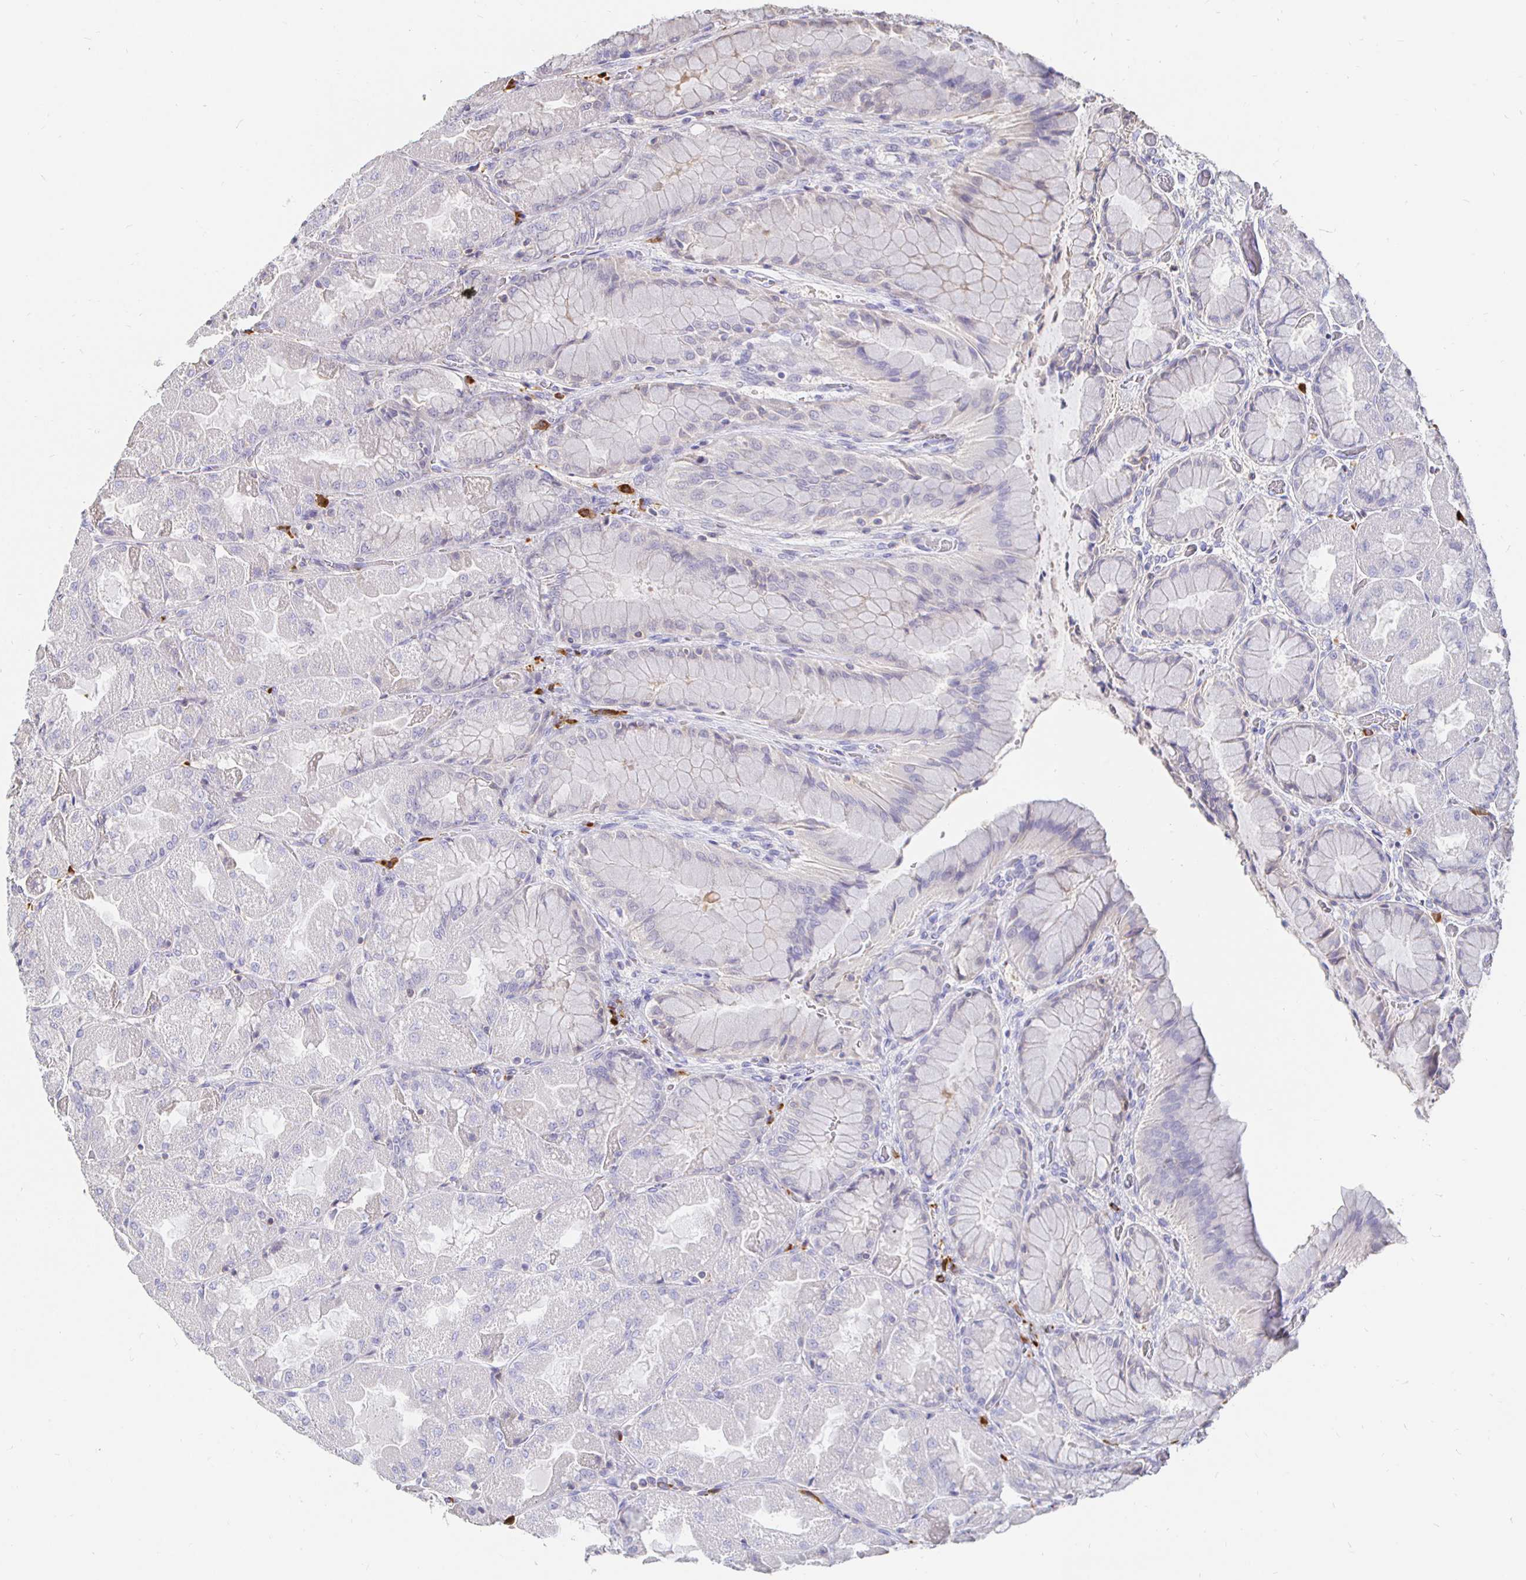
{"staining": {"intensity": "weak", "quantity": "<25%", "location": "cytoplasmic/membranous"}, "tissue": "stomach", "cell_type": "Glandular cells", "image_type": "normal", "snomed": [{"axis": "morphology", "description": "Normal tissue, NOS"}, {"axis": "topography", "description": "Stomach"}], "caption": "IHC histopathology image of unremarkable stomach: stomach stained with DAB (3,3'-diaminobenzidine) demonstrates no significant protein positivity in glandular cells.", "gene": "CXCR3", "patient": {"sex": "female", "age": 61}}